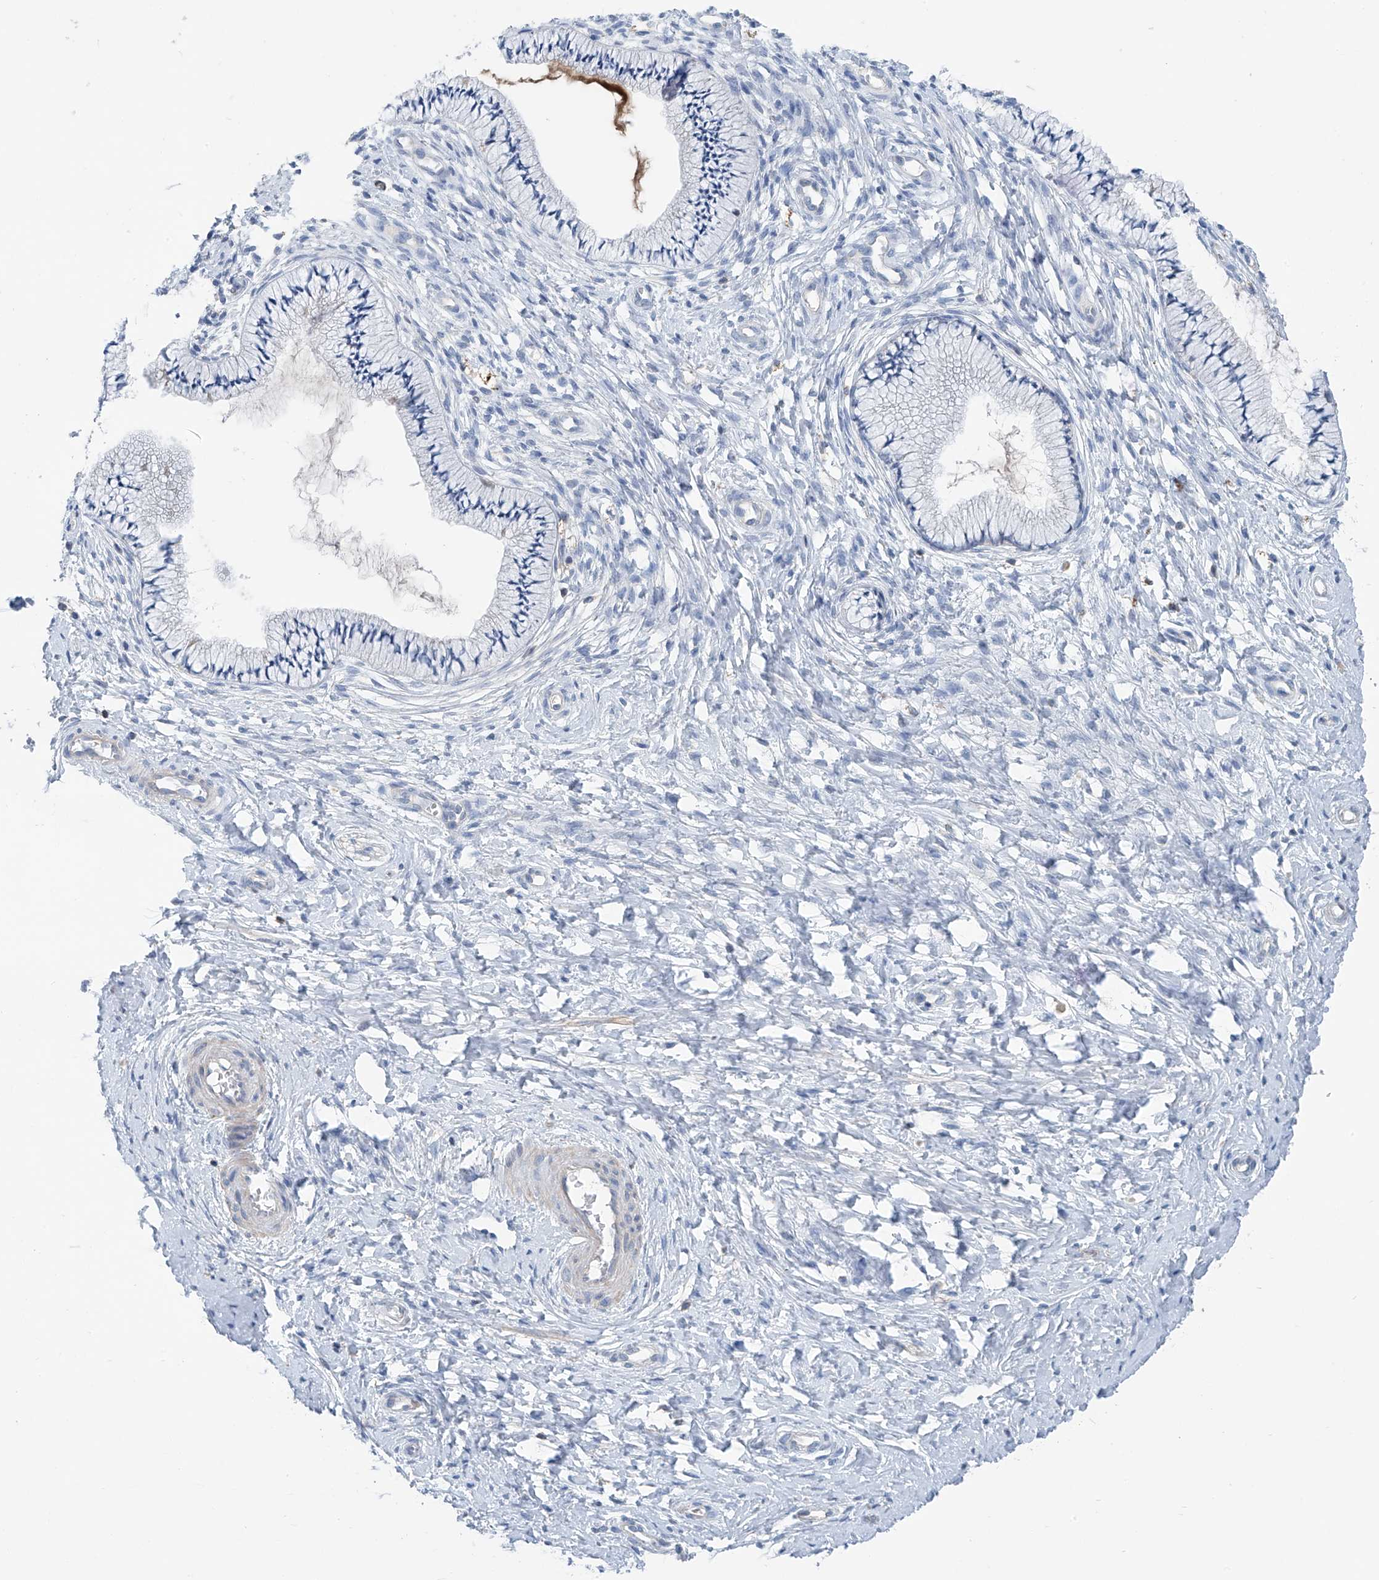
{"staining": {"intensity": "negative", "quantity": "none", "location": "none"}, "tissue": "cervix", "cell_type": "Glandular cells", "image_type": "normal", "snomed": [{"axis": "morphology", "description": "Normal tissue, NOS"}, {"axis": "topography", "description": "Cervix"}], "caption": "Protein analysis of normal cervix exhibits no significant staining in glandular cells.", "gene": "SYN3", "patient": {"sex": "female", "age": 36}}